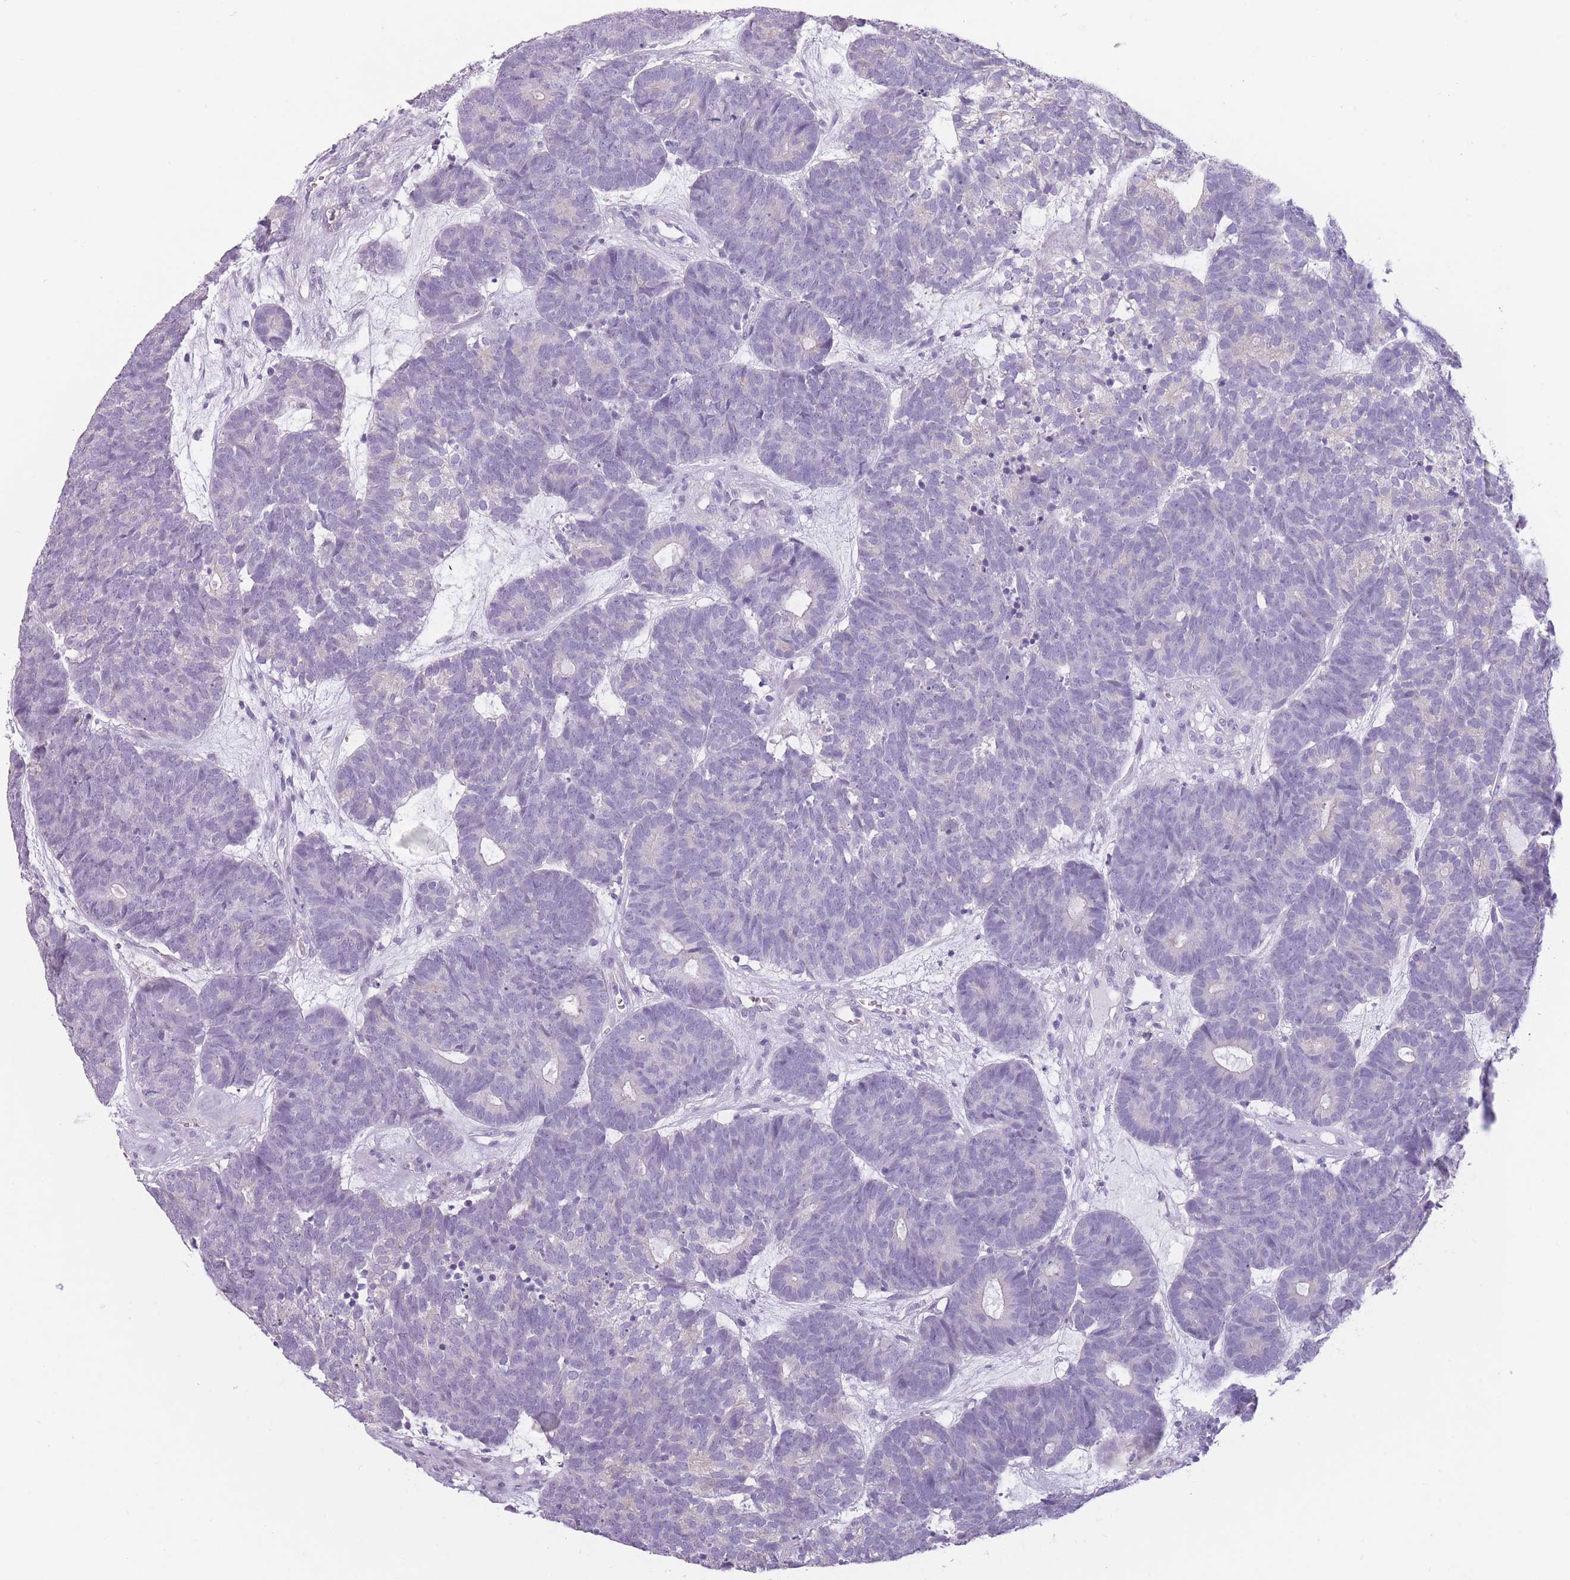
{"staining": {"intensity": "negative", "quantity": "none", "location": "none"}, "tissue": "head and neck cancer", "cell_type": "Tumor cells", "image_type": "cancer", "snomed": [{"axis": "morphology", "description": "Adenocarcinoma, NOS"}, {"axis": "topography", "description": "Head-Neck"}], "caption": "An immunohistochemistry (IHC) image of head and neck cancer is shown. There is no staining in tumor cells of head and neck cancer.", "gene": "TMEM236", "patient": {"sex": "female", "age": 81}}